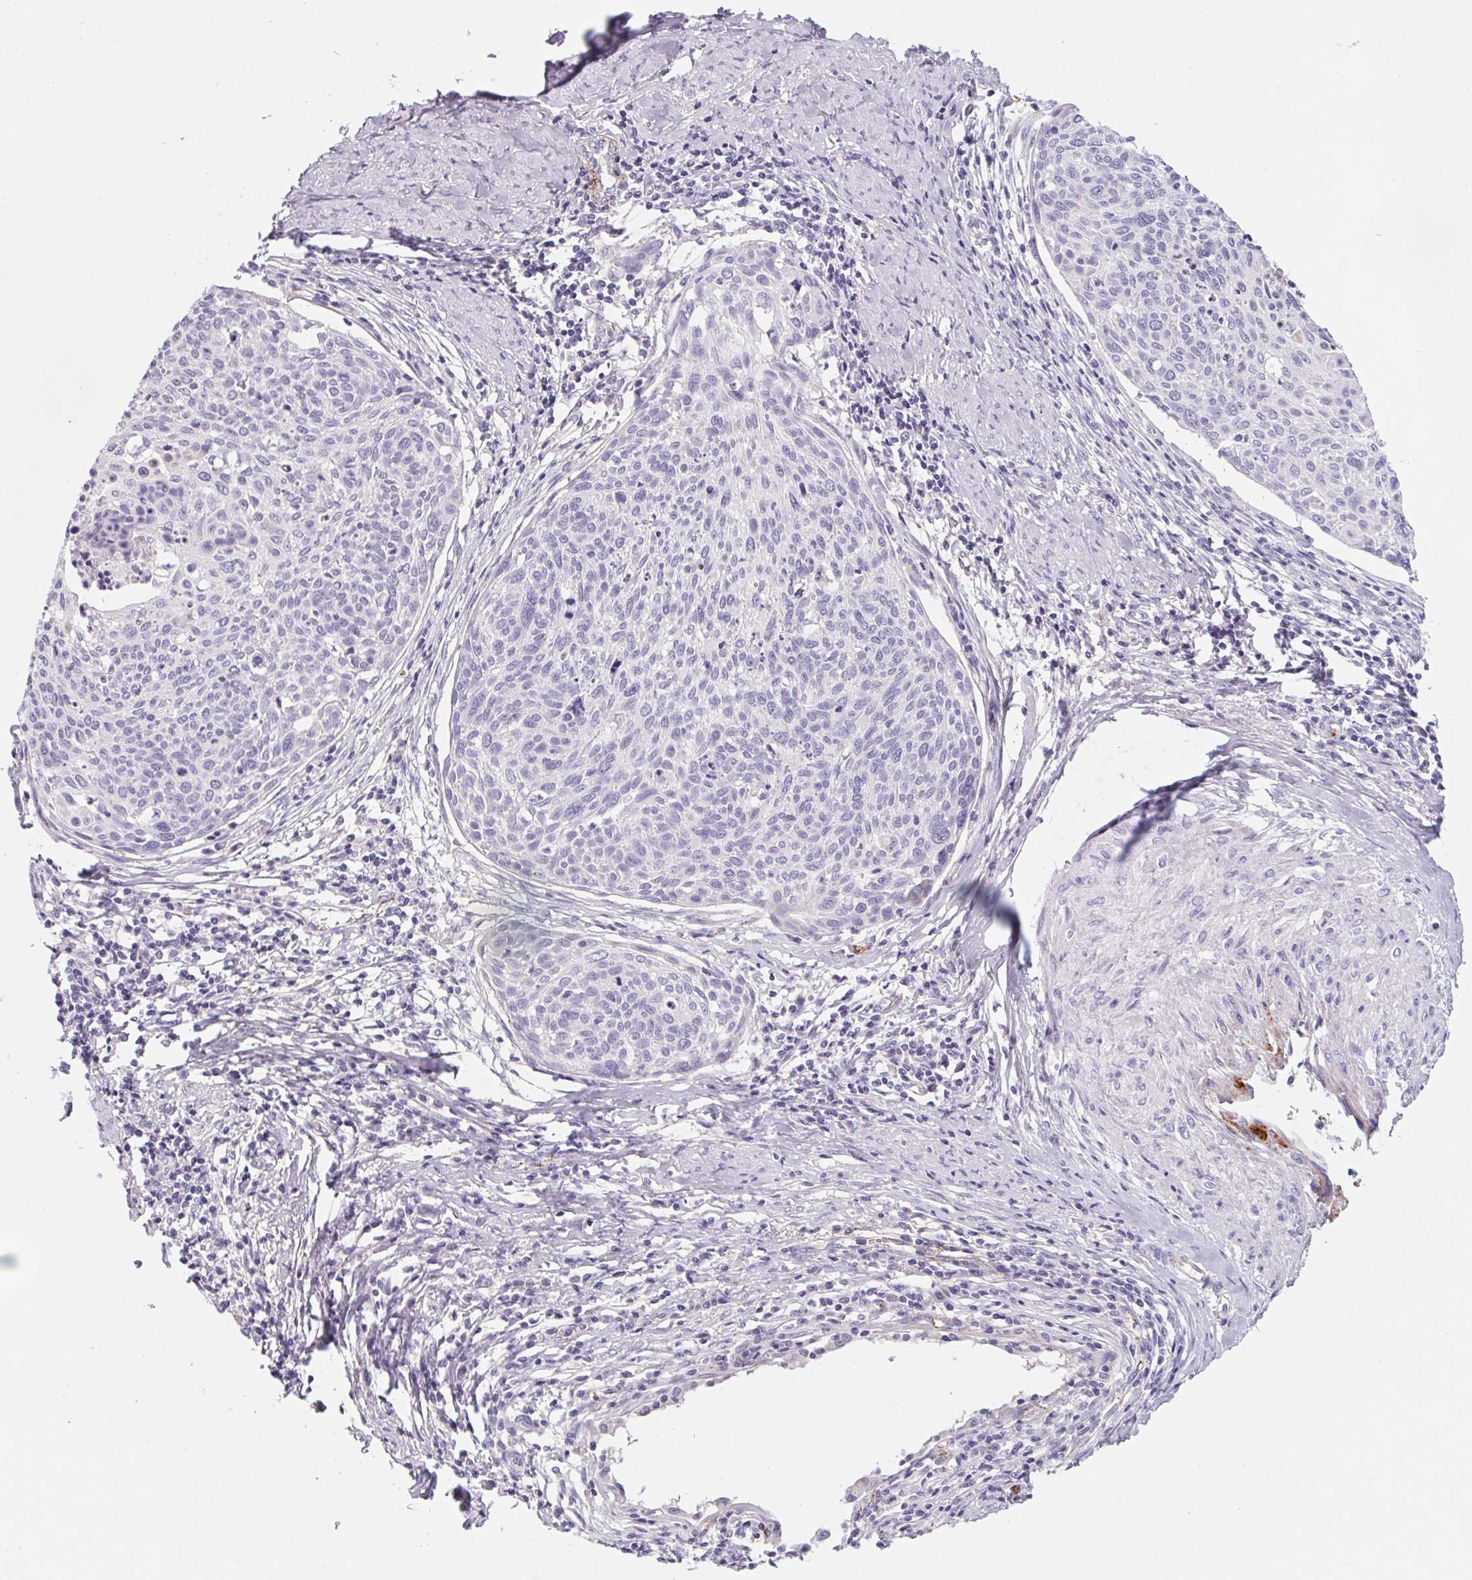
{"staining": {"intensity": "negative", "quantity": "none", "location": "none"}, "tissue": "cervical cancer", "cell_type": "Tumor cells", "image_type": "cancer", "snomed": [{"axis": "morphology", "description": "Squamous cell carcinoma, NOS"}, {"axis": "topography", "description": "Cervix"}], "caption": "Human cervical cancer (squamous cell carcinoma) stained for a protein using immunohistochemistry demonstrates no positivity in tumor cells.", "gene": "LPA", "patient": {"sex": "female", "age": 49}}